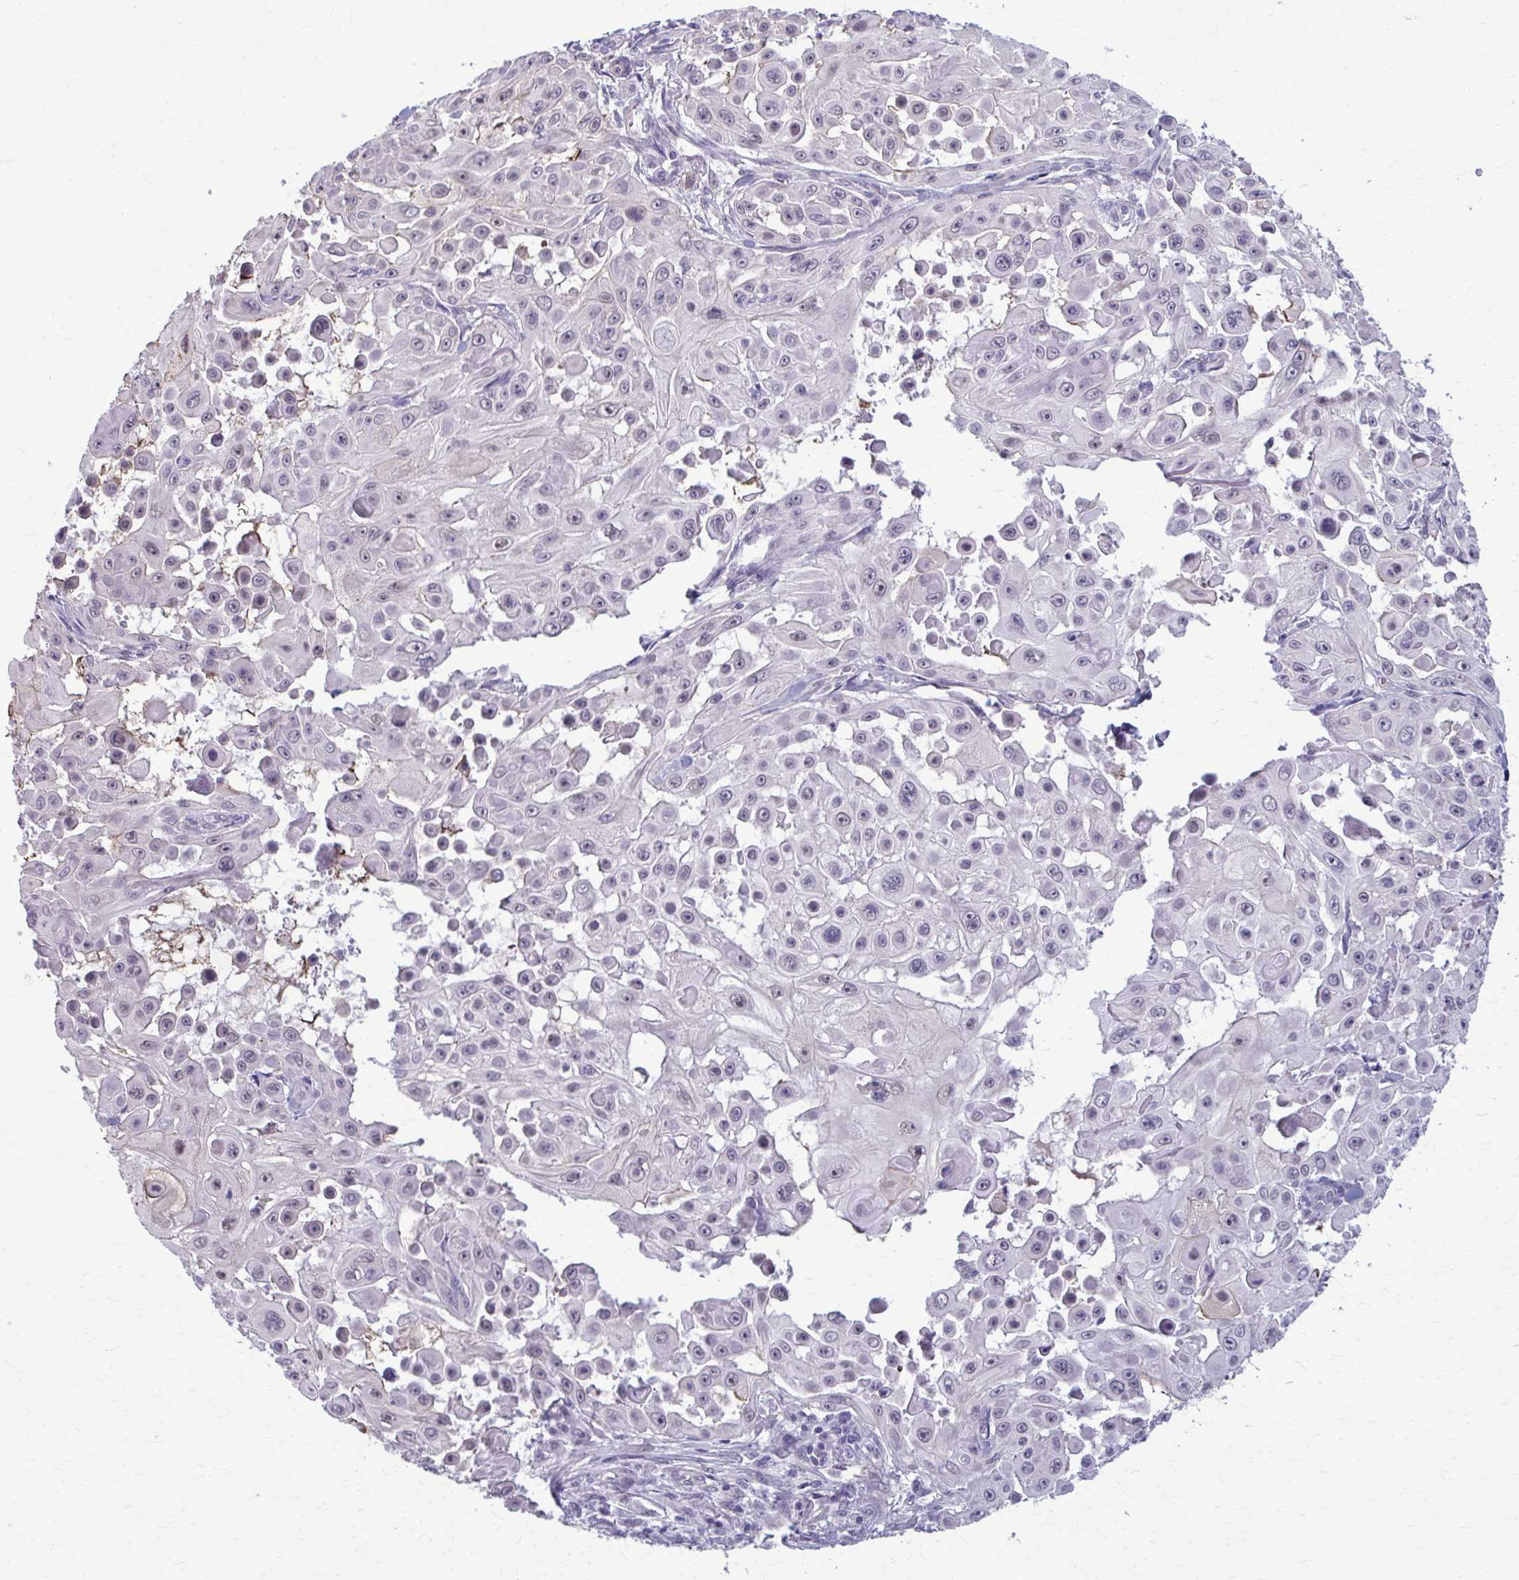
{"staining": {"intensity": "negative", "quantity": "none", "location": "none"}, "tissue": "skin cancer", "cell_type": "Tumor cells", "image_type": "cancer", "snomed": [{"axis": "morphology", "description": "Squamous cell carcinoma, NOS"}, {"axis": "topography", "description": "Skin"}], "caption": "Tumor cells show no significant expression in squamous cell carcinoma (skin). The staining was performed using DAB (3,3'-diaminobenzidine) to visualize the protein expression in brown, while the nuclei were stained in blue with hematoxylin (Magnification: 20x).", "gene": "NUMBL", "patient": {"sex": "male", "age": 91}}